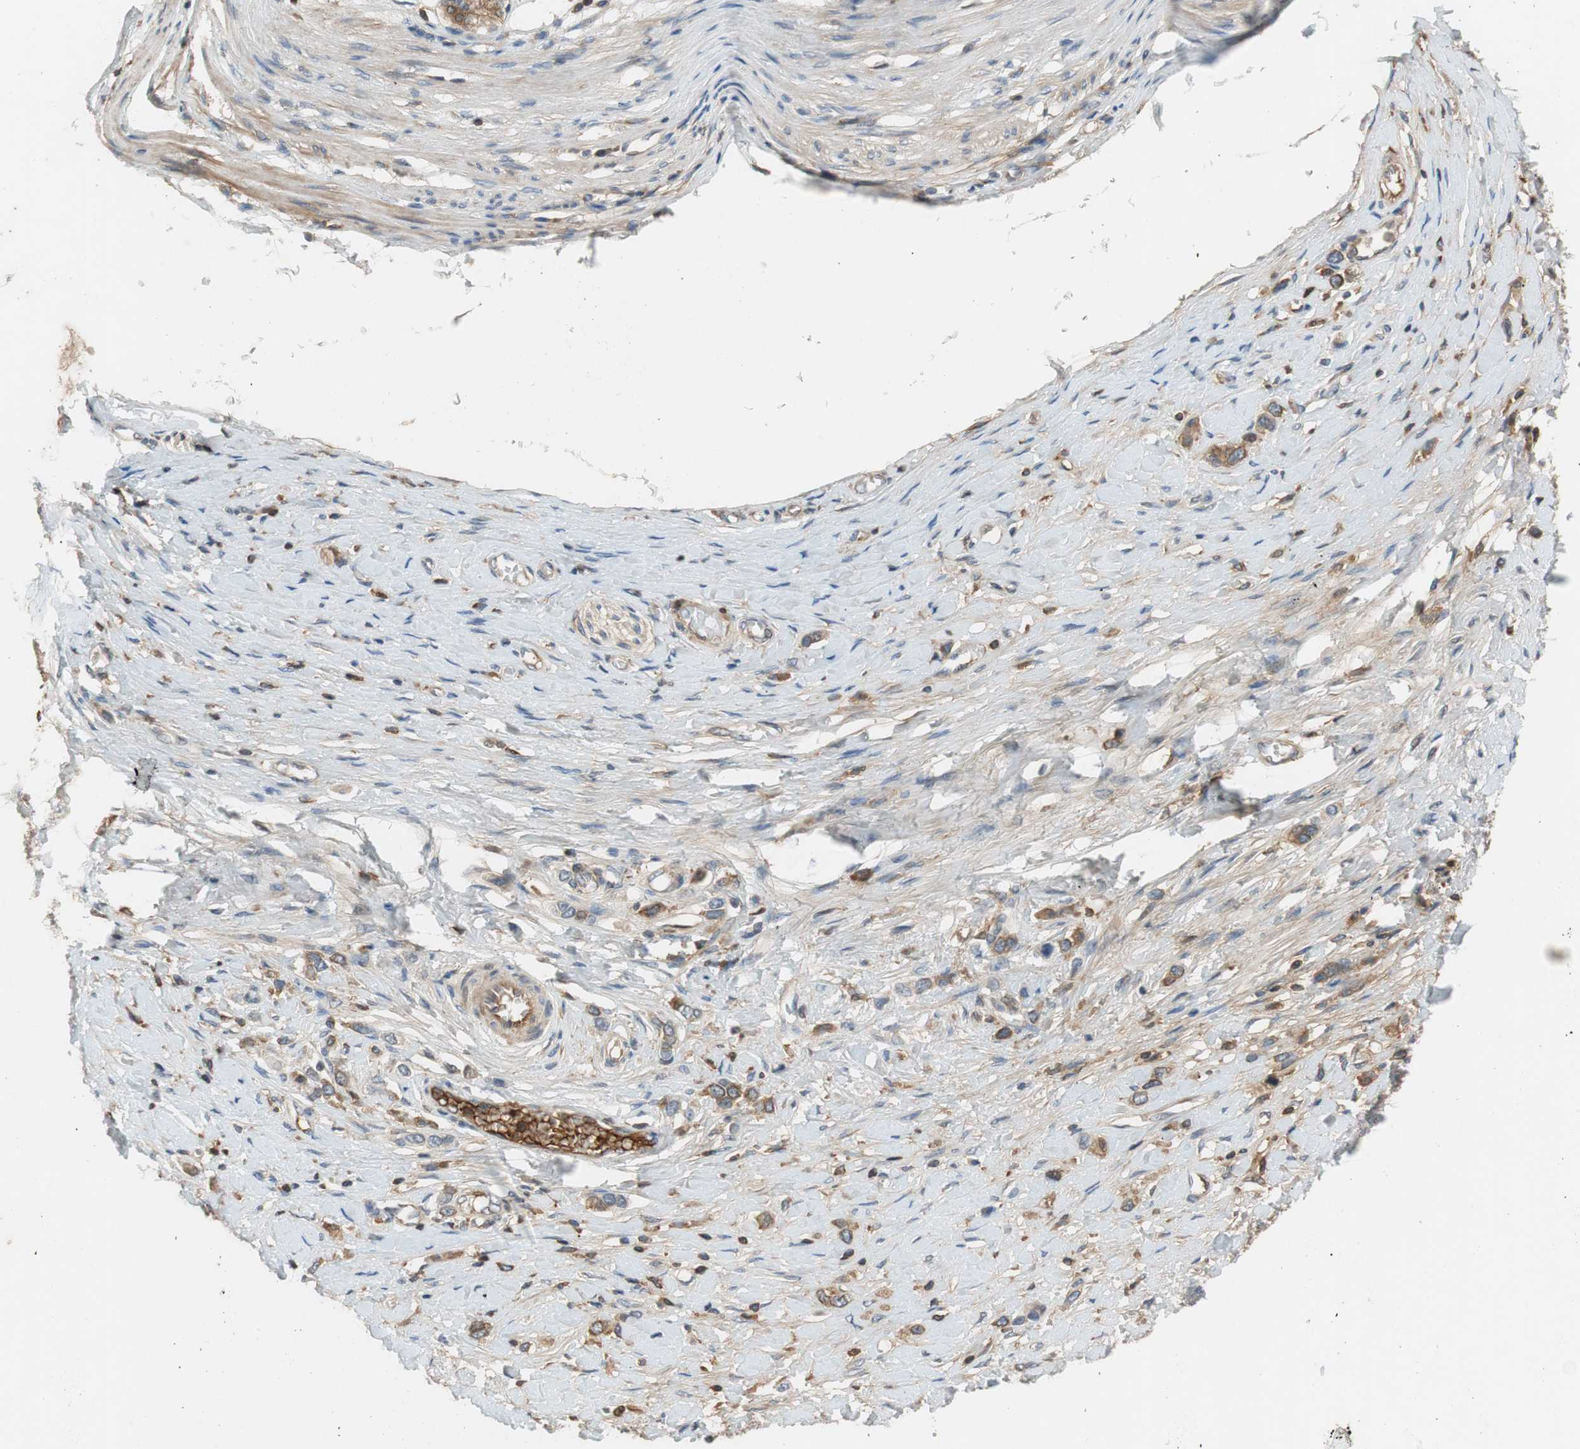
{"staining": {"intensity": "moderate", "quantity": ">75%", "location": "cytoplasmic/membranous"}, "tissue": "stomach cancer", "cell_type": "Tumor cells", "image_type": "cancer", "snomed": [{"axis": "morphology", "description": "Normal tissue, NOS"}, {"axis": "morphology", "description": "Adenocarcinoma, NOS"}, {"axis": "topography", "description": "Stomach, upper"}, {"axis": "topography", "description": "Stomach"}], "caption": "The histopathology image exhibits a brown stain indicating the presence of a protein in the cytoplasmic/membranous of tumor cells in stomach adenocarcinoma.", "gene": "C4A", "patient": {"sex": "female", "age": 65}}